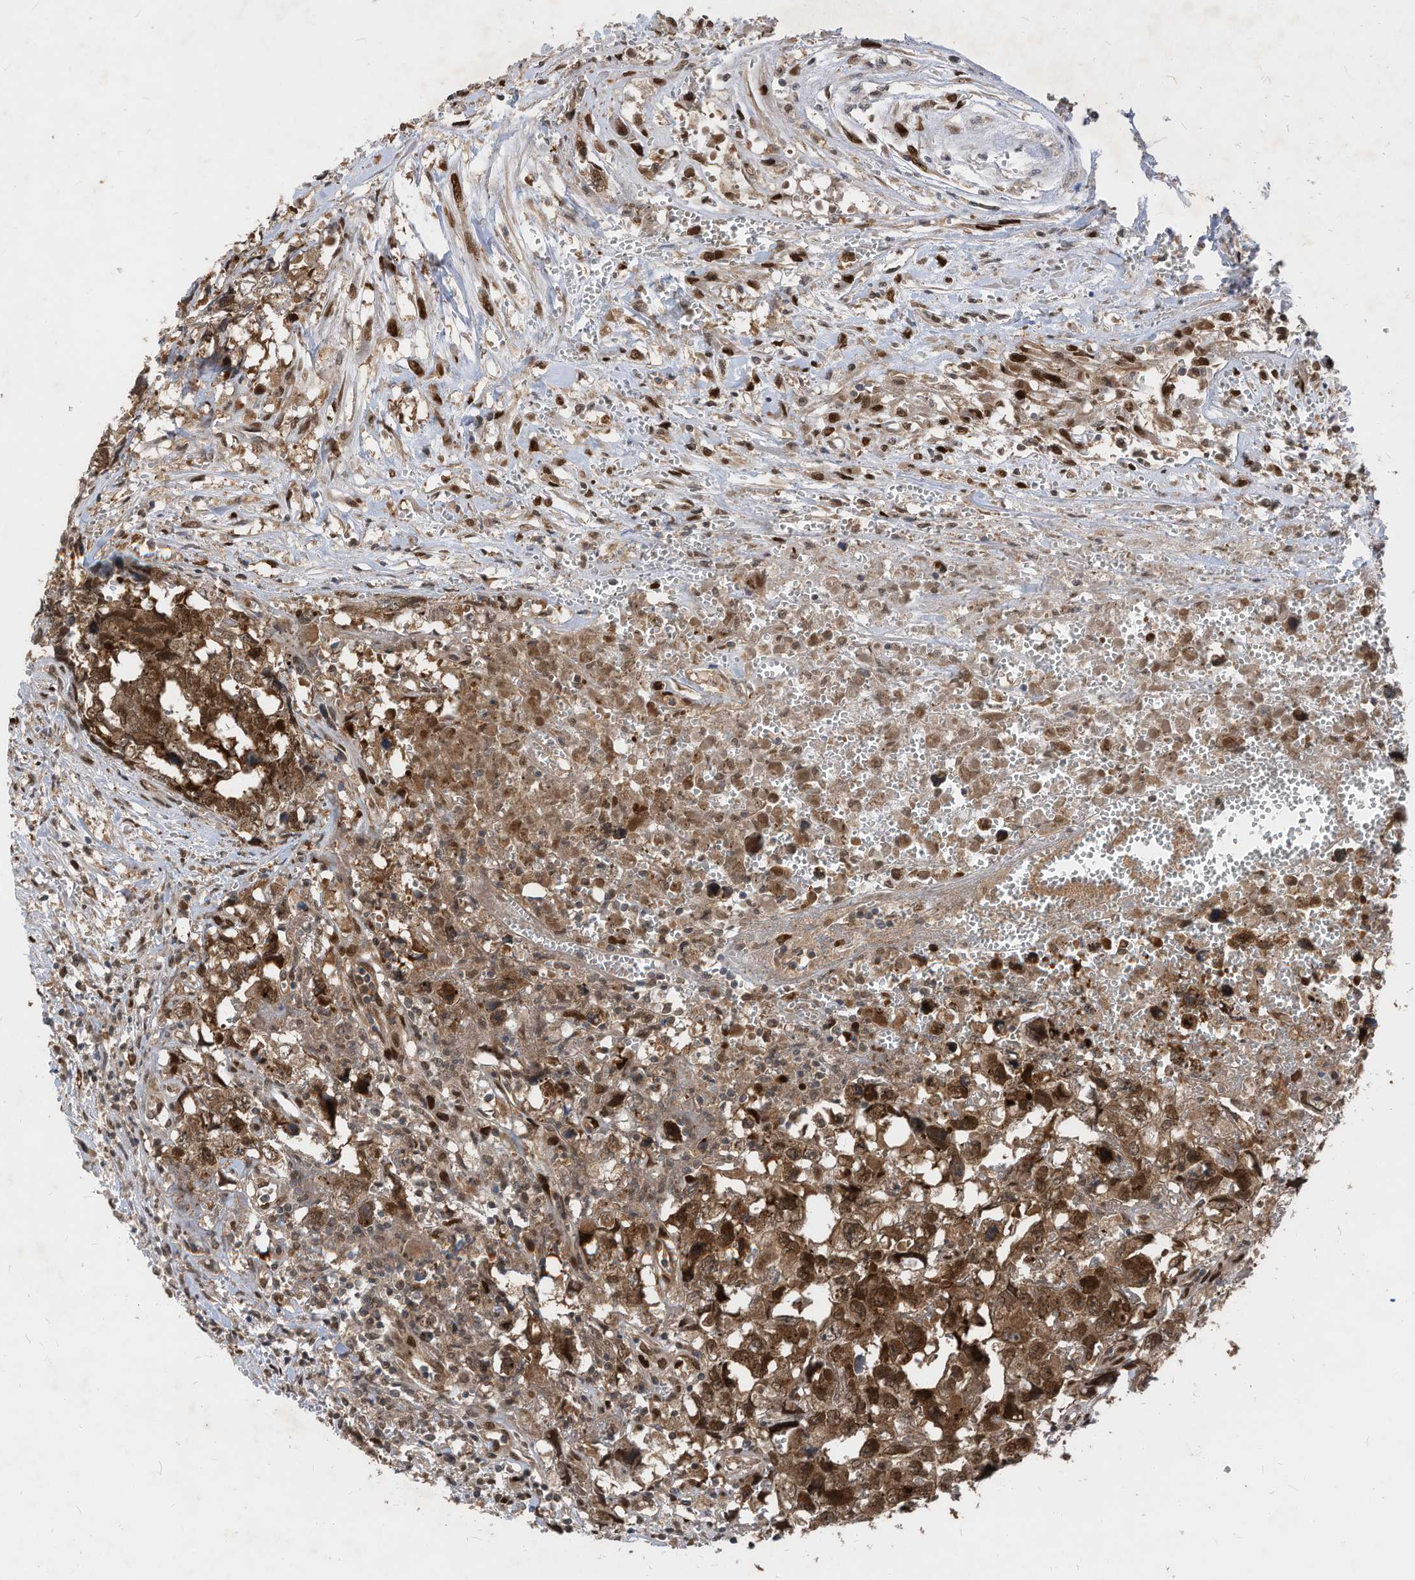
{"staining": {"intensity": "strong", "quantity": ">75%", "location": "cytoplasmic/membranous,nuclear"}, "tissue": "testis cancer", "cell_type": "Tumor cells", "image_type": "cancer", "snomed": [{"axis": "morphology", "description": "Carcinoma, Embryonal, NOS"}, {"axis": "topography", "description": "Testis"}], "caption": "Protein staining of testis cancer (embryonal carcinoma) tissue shows strong cytoplasmic/membranous and nuclear staining in about >75% of tumor cells. The staining was performed using DAB to visualize the protein expression in brown, while the nuclei were stained in blue with hematoxylin (Magnification: 20x).", "gene": "KPNB1", "patient": {"sex": "male", "age": 31}}